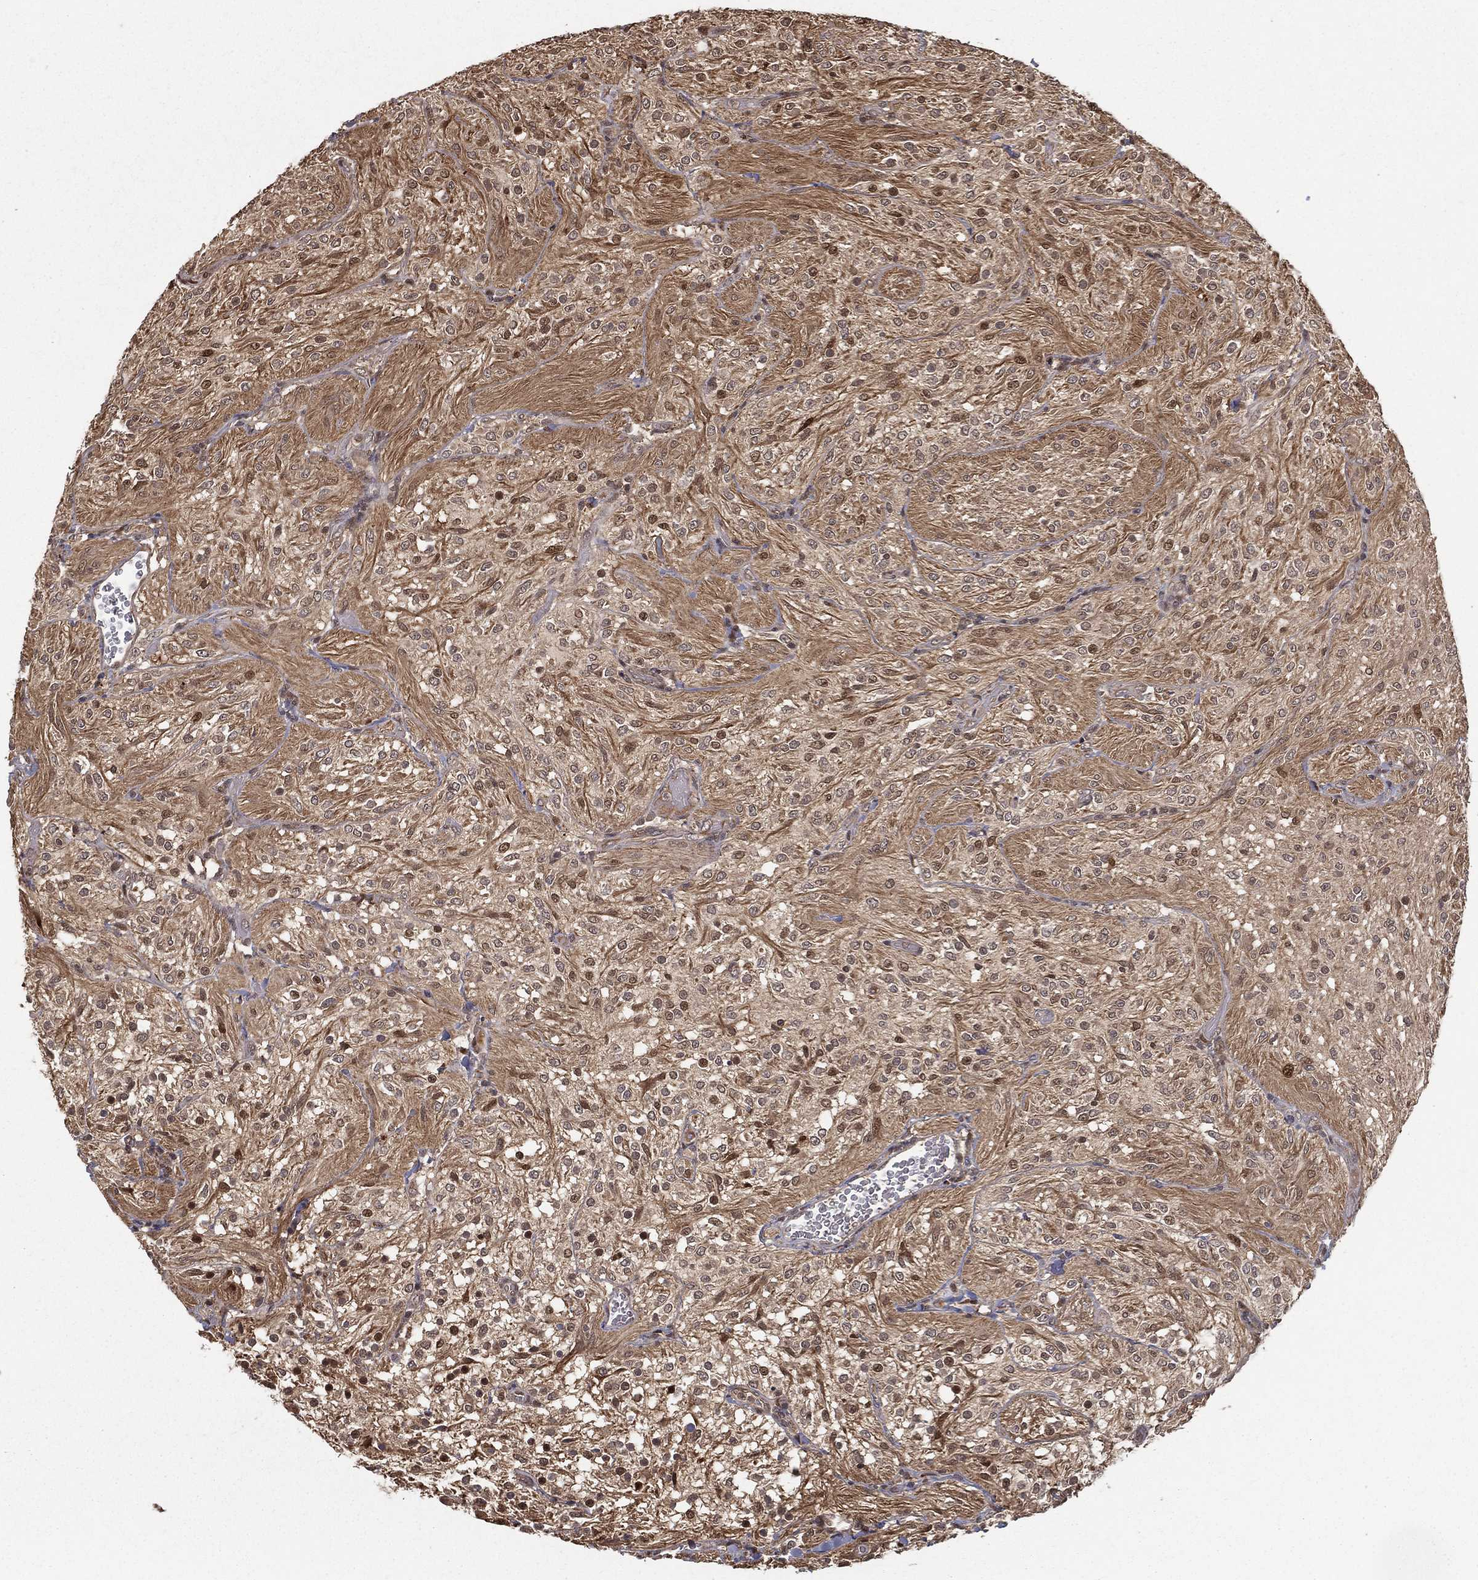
{"staining": {"intensity": "moderate", "quantity": "<25%", "location": "cytoplasmic/membranous"}, "tissue": "glioma", "cell_type": "Tumor cells", "image_type": "cancer", "snomed": [{"axis": "morphology", "description": "Glioma, malignant, Low grade"}, {"axis": "topography", "description": "Brain"}], "caption": "An immunohistochemistry histopathology image of tumor tissue is shown. Protein staining in brown shows moderate cytoplasmic/membranous positivity in glioma within tumor cells.", "gene": "SLC6A6", "patient": {"sex": "male", "age": 3}}